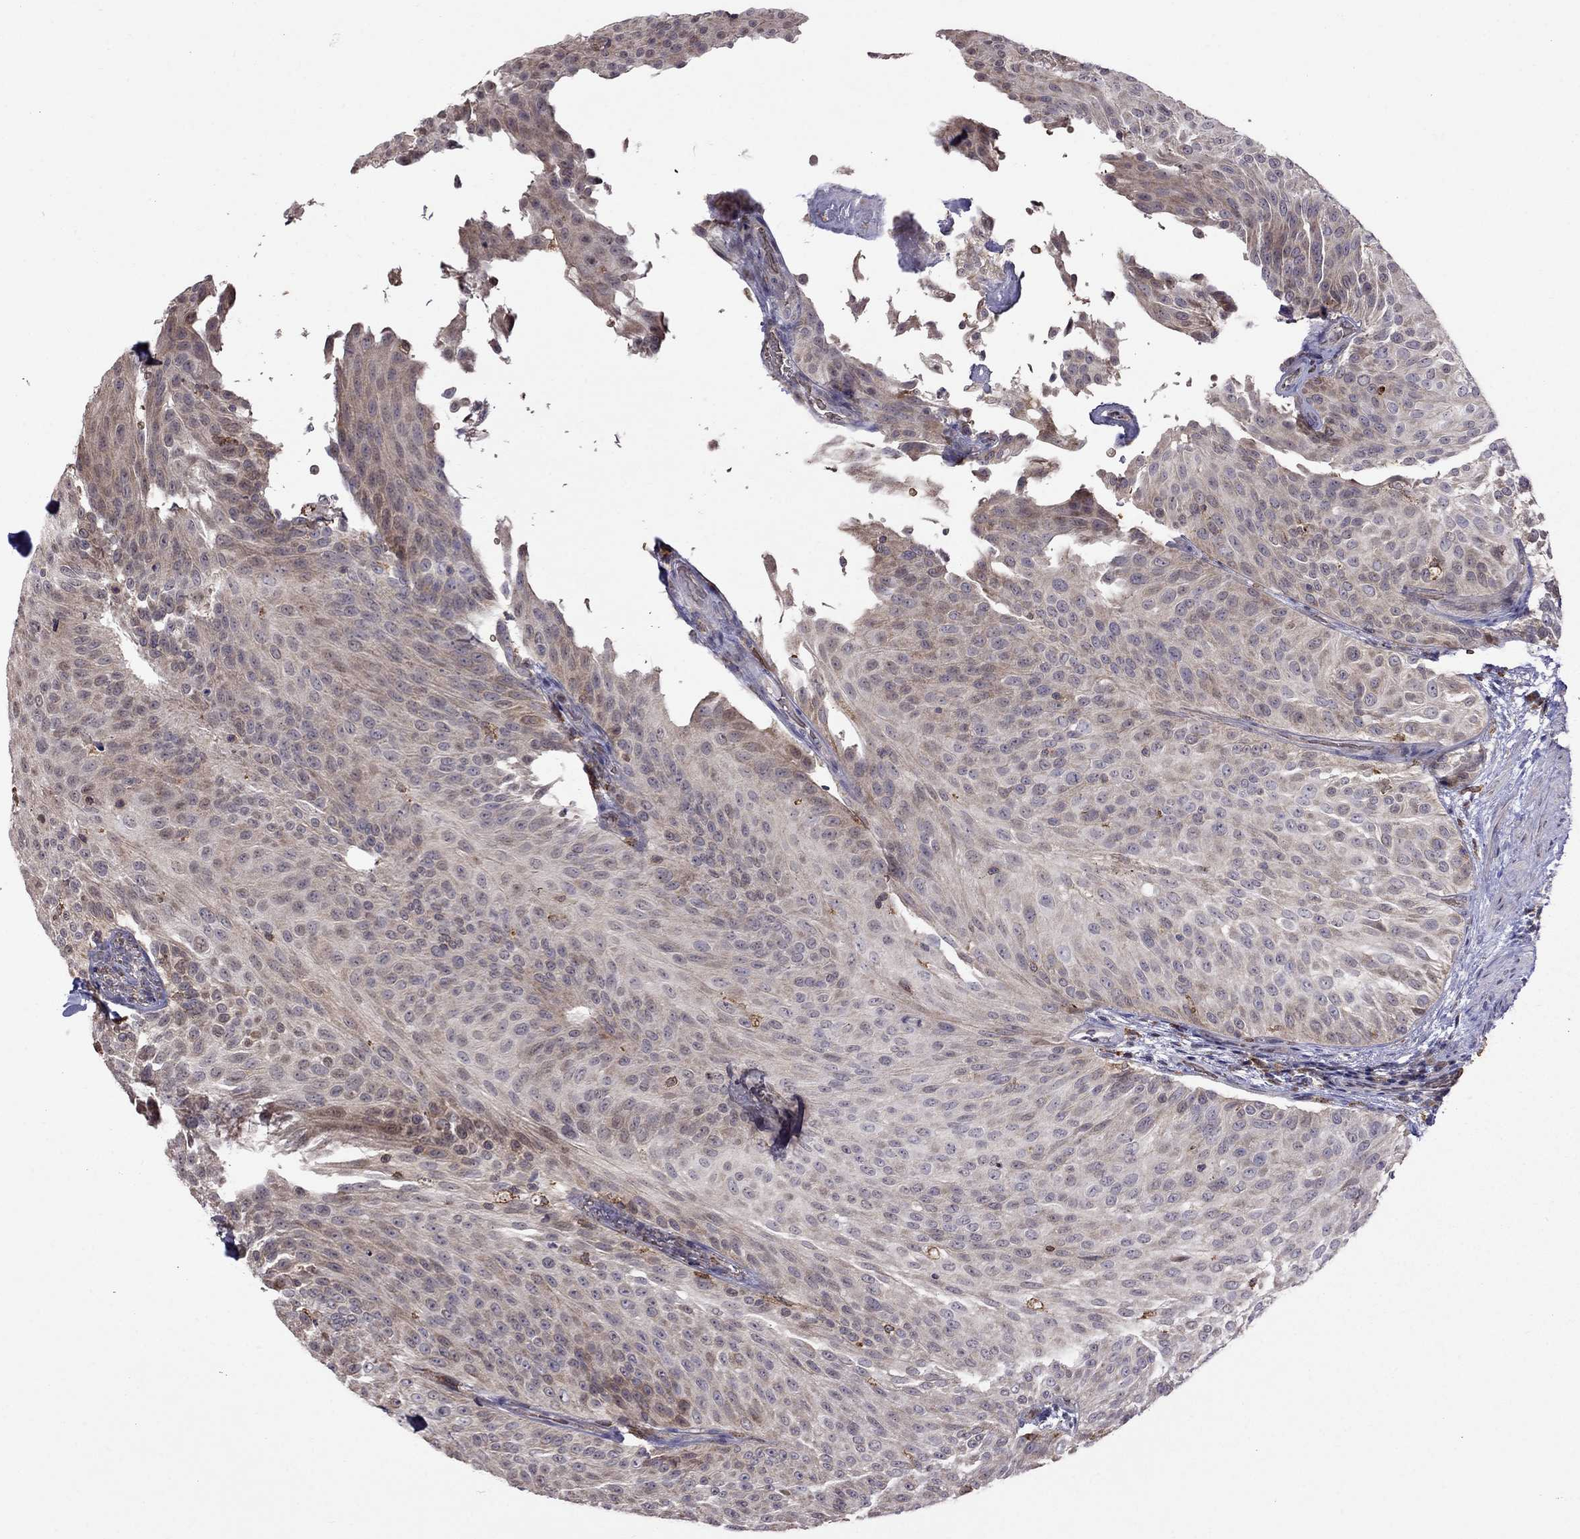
{"staining": {"intensity": "weak", "quantity": ">75%", "location": "cytoplasmic/membranous"}, "tissue": "urothelial cancer", "cell_type": "Tumor cells", "image_type": "cancer", "snomed": [{"axis": "morphology", "description": "Urothelial carcinoma, Low grade"}, {"axis": "topography", "description": "Urinary bladder"}], "caption": "Immunohistochemistry histopathology image of human urothelial cancer stained for a protein (brown), which demonstrates low levels of weak cytoplasmic/membranous staining in about >75% of tumor cells.", "gene": "ADAM28", "patient": {"sex": "male", "age": 78}}